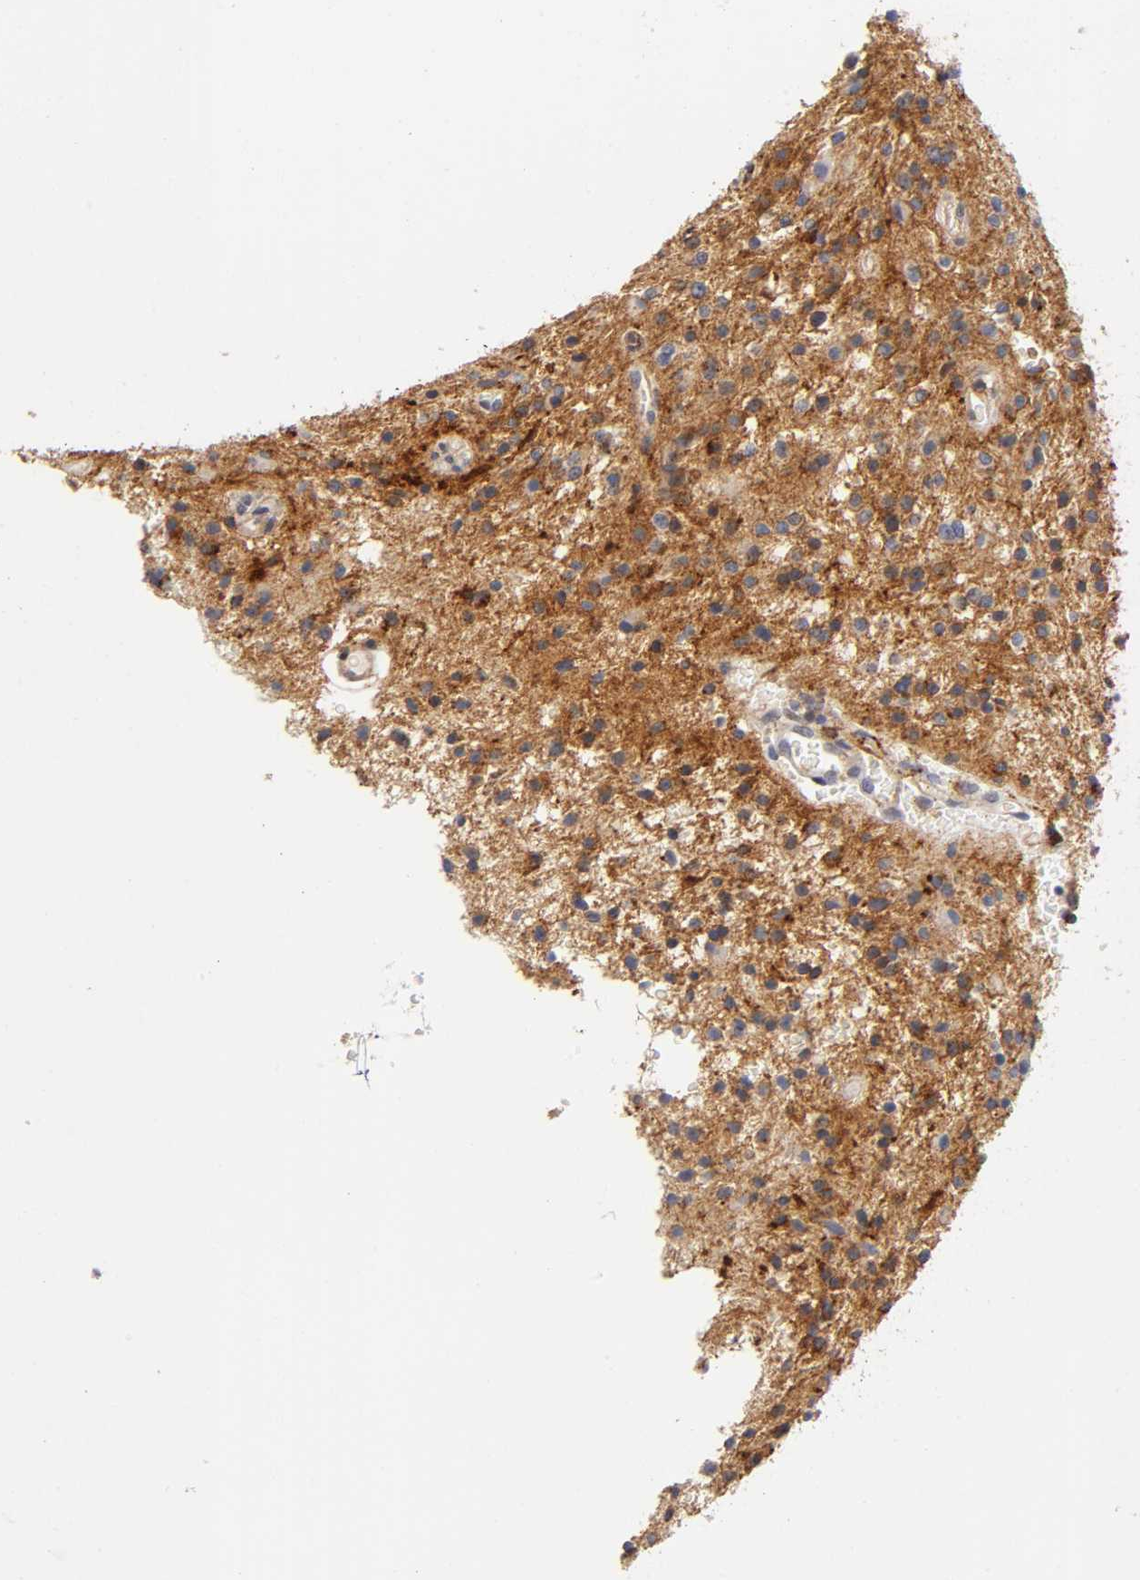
{"staining": {"intensity": "moderate", "quantity": ">75%", "location": "cytoplasmic/membranous"}, "tissue": "glioma", "cell_type": "Tumor cells", "image_type": "cancer", "snomed": [{"axis": "morphology", "description": "Glioma, malignant, NOS"}, {"axis": "topography", "description": "Cerebellum"}], "caption": "Protein analysis of glioma tissue shows moderate cytoplasmic/membranous positivity in about >75% of tumor cells. (Stains: DAB in brown, nuclei in blue, Microscopy: brightfield microscopy at high magnification).", "gene": "ANXA7", "patient": {"sex": "female", "age": 10}}